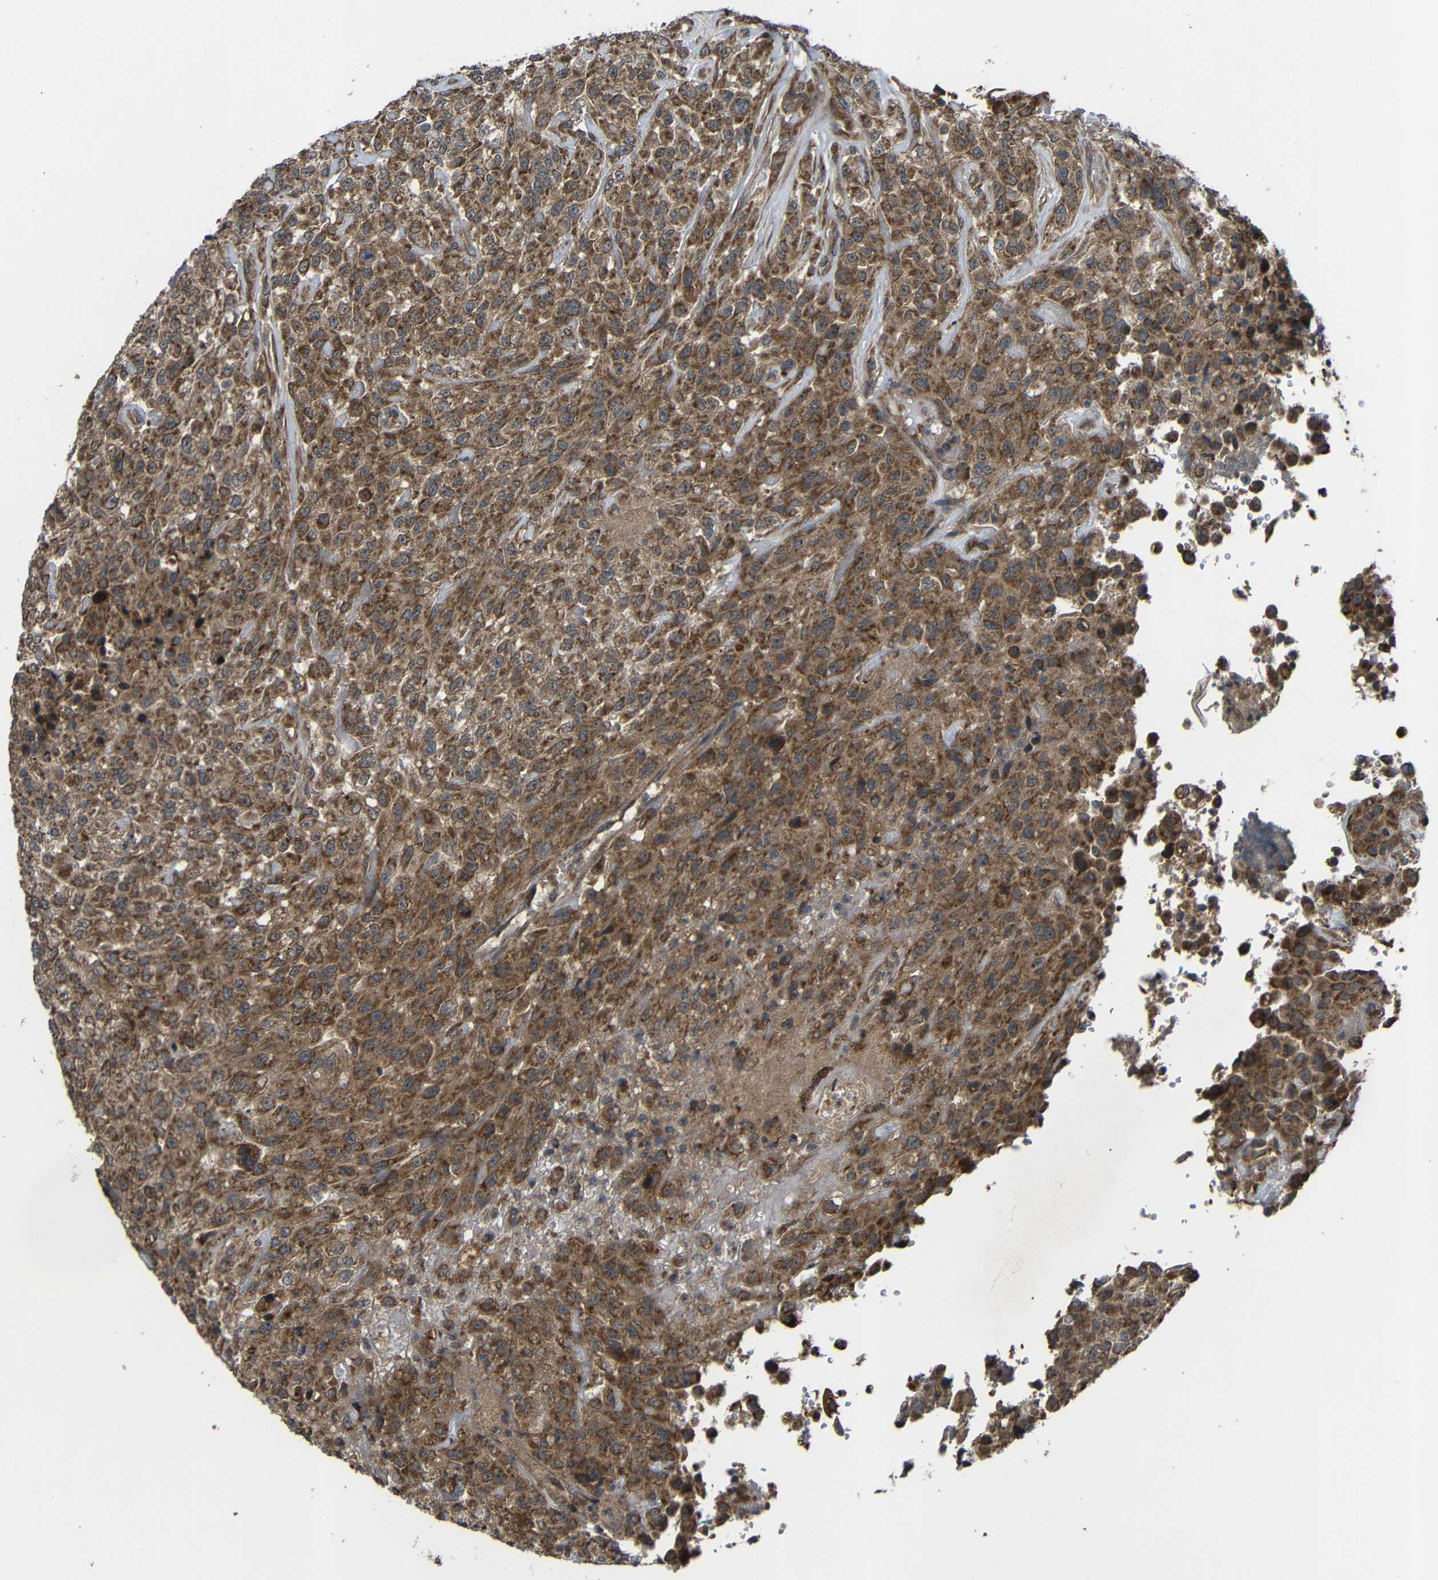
{"staining": {"intensity": "strong", "quantity": ">75%", "location": "cytoplasmic/membranous"}, "tissue": "urothelial cancer", "cell_type": "Tumor cells", "image_type": "cancer", "snomed": [{"axis": "morphology", "description": "Urothelial carcinoma, High grade"}, {"axis": "topography", "description": "Urinary bladder"}], "caption": "IHC (DAB) staining of urothelial carcinoma (high-grade) exhibits strong cytoplasmic/membranous protein expression in approximately >75% of tumor cells.", "gene": "C1GALT1", "patient": {"sex": "male", "age": 46}}